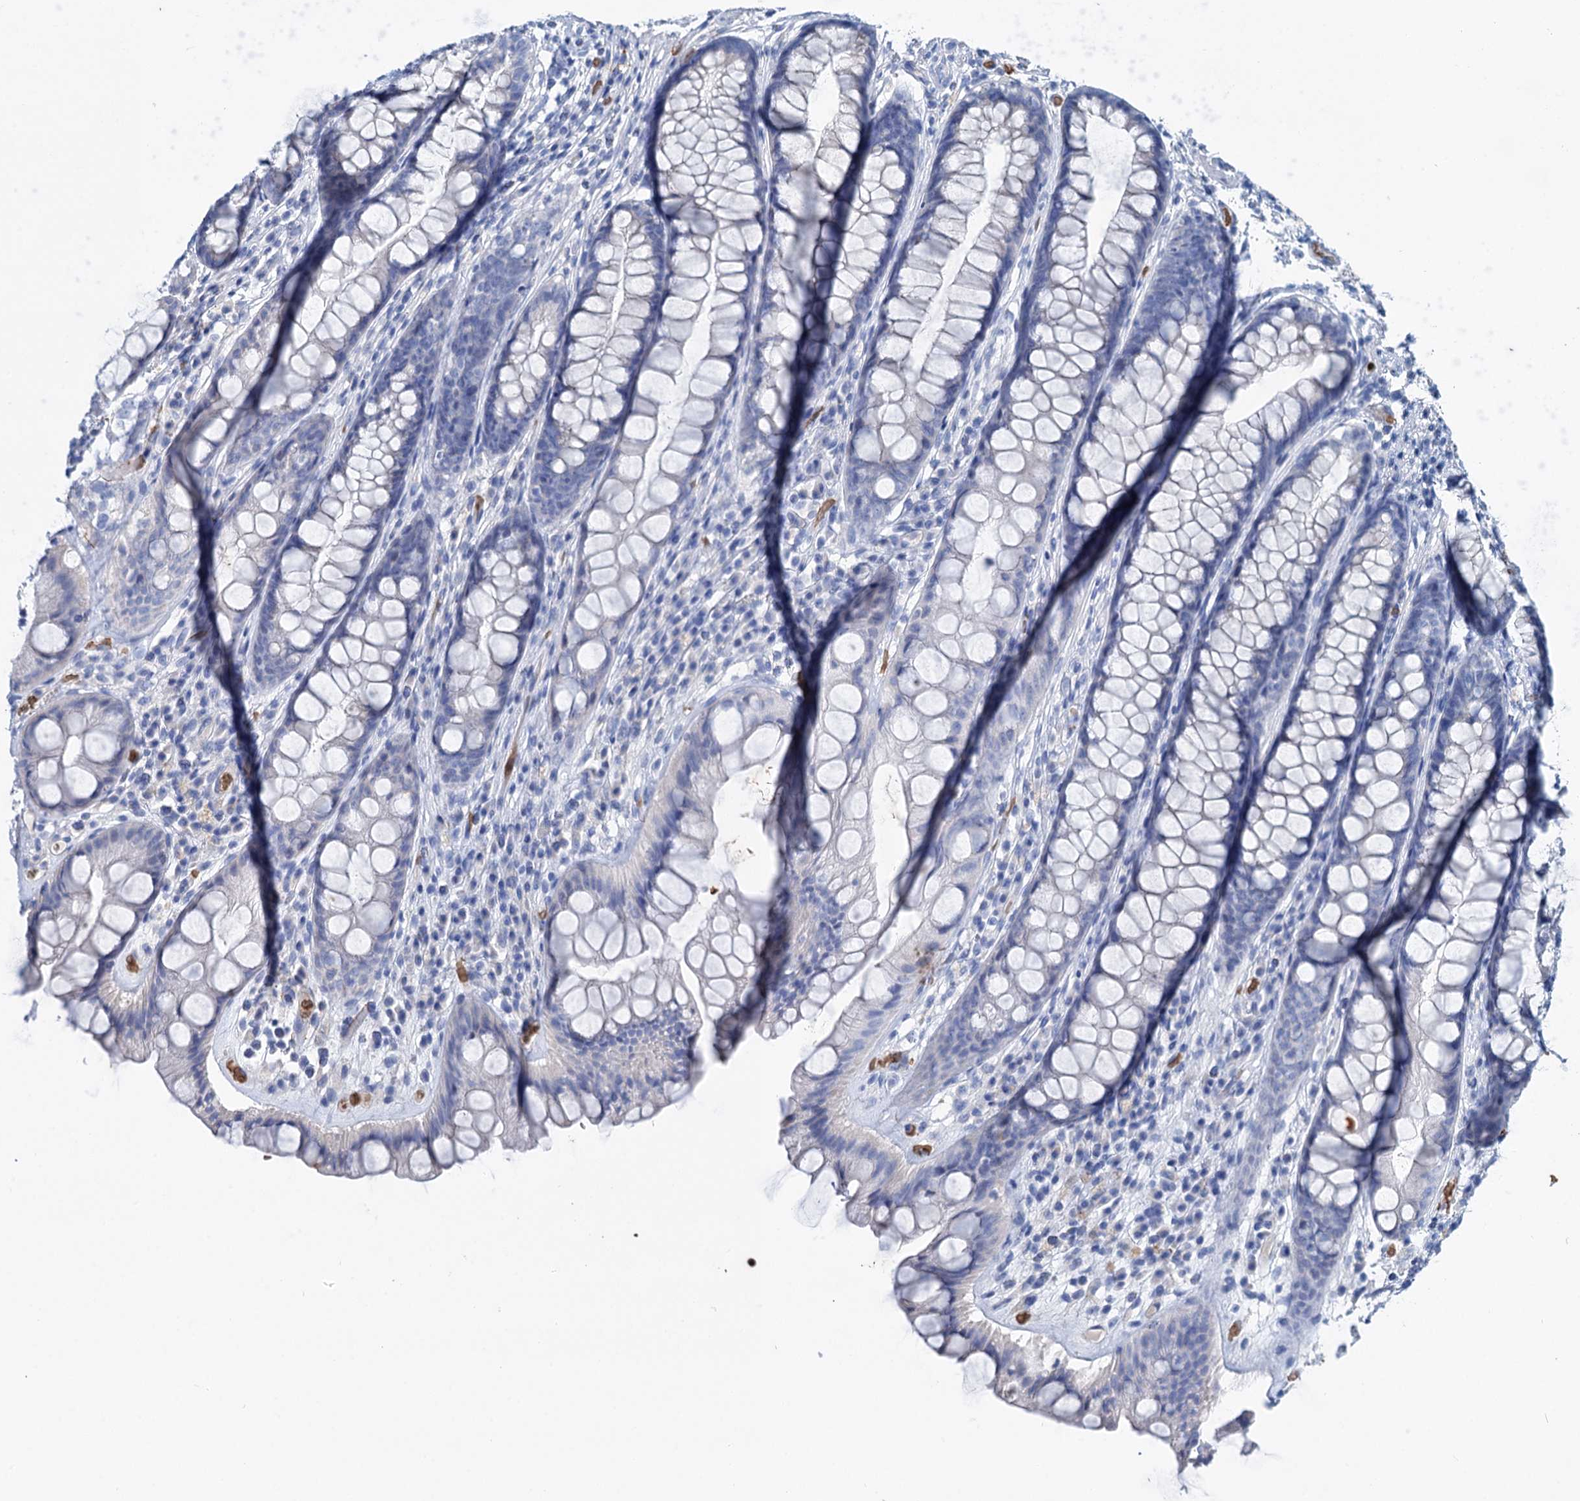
{"staining": {"intensity": "negative", "quantity": "none", "location": "none"}, "tissue": "rectum", "cell_type": "Glandular cells", "image_type": "normal", "snomed": [{"axis": "morphology", "description": "Normal tissue, NOS"}, {"axis": "topography", "description": "Rectum"}], "caption": "A photomicrograph of human rectum is negative for staining in glandular cells.", "gene": "RPUSD3", "patient": {"sex": "male", "age": 74}}